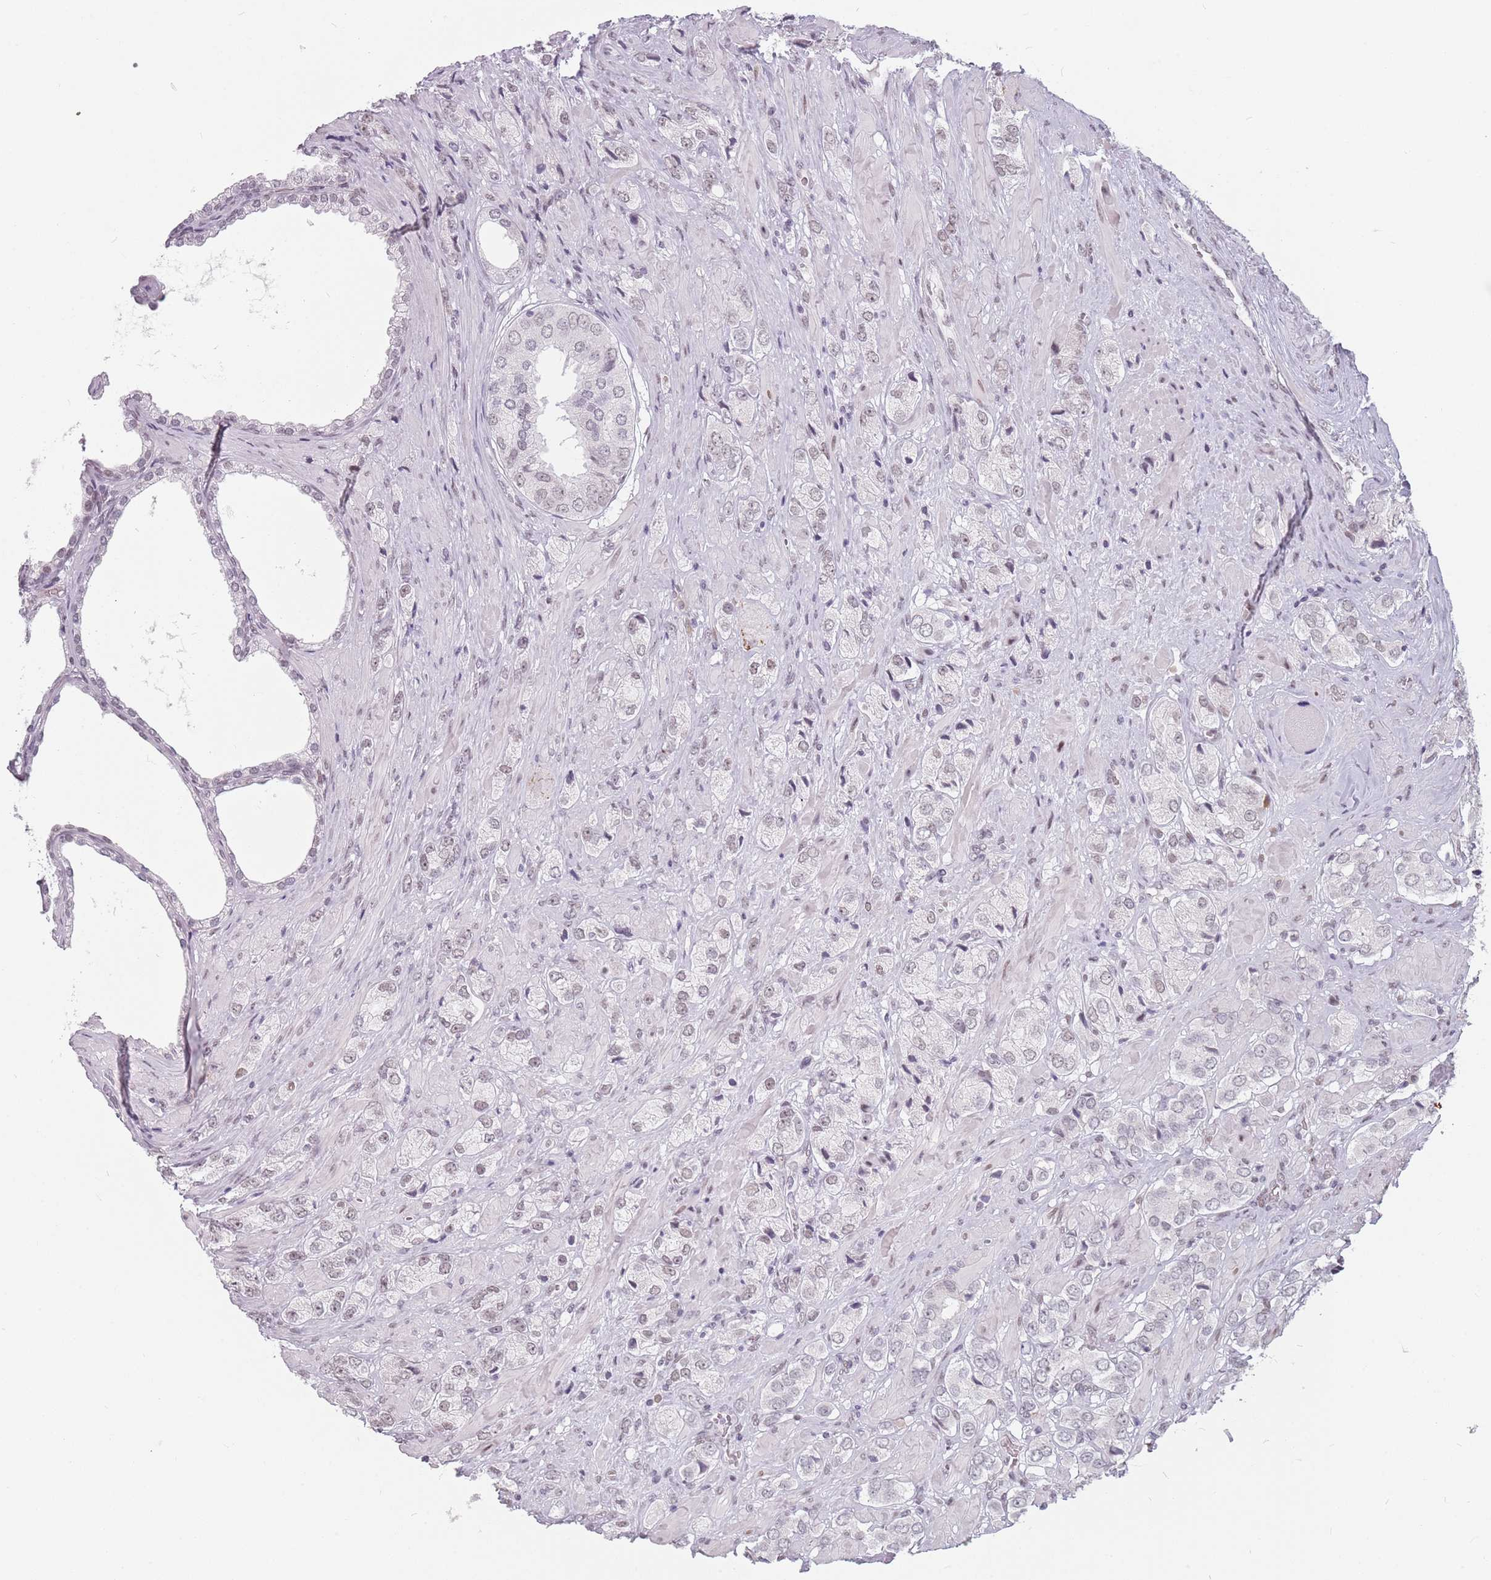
{"staining": {"intensity": "moderate", "quantity": "25%-75%", "location": "cytoplasmic/membranous"}, "tissue": "prostate cancer", "cell_type": "Tumor cells", "image_type": "cancer", "snomed": [{"axis": "morphology", "description": "Adenocarcinoma, High grade"}, {"axis": "topography", "description": "Prostate and seminal vesicle, NOS"}], "caption": "Protein expression analysis of human prostate cancer (adenocarcinoma (high-grade)) reveals moderate cytoplasmic/membranous staining in about 25%-75% of tumor cells.", "gene": "PTCHD1", "patient": {"sex": "male", "age": 64}}